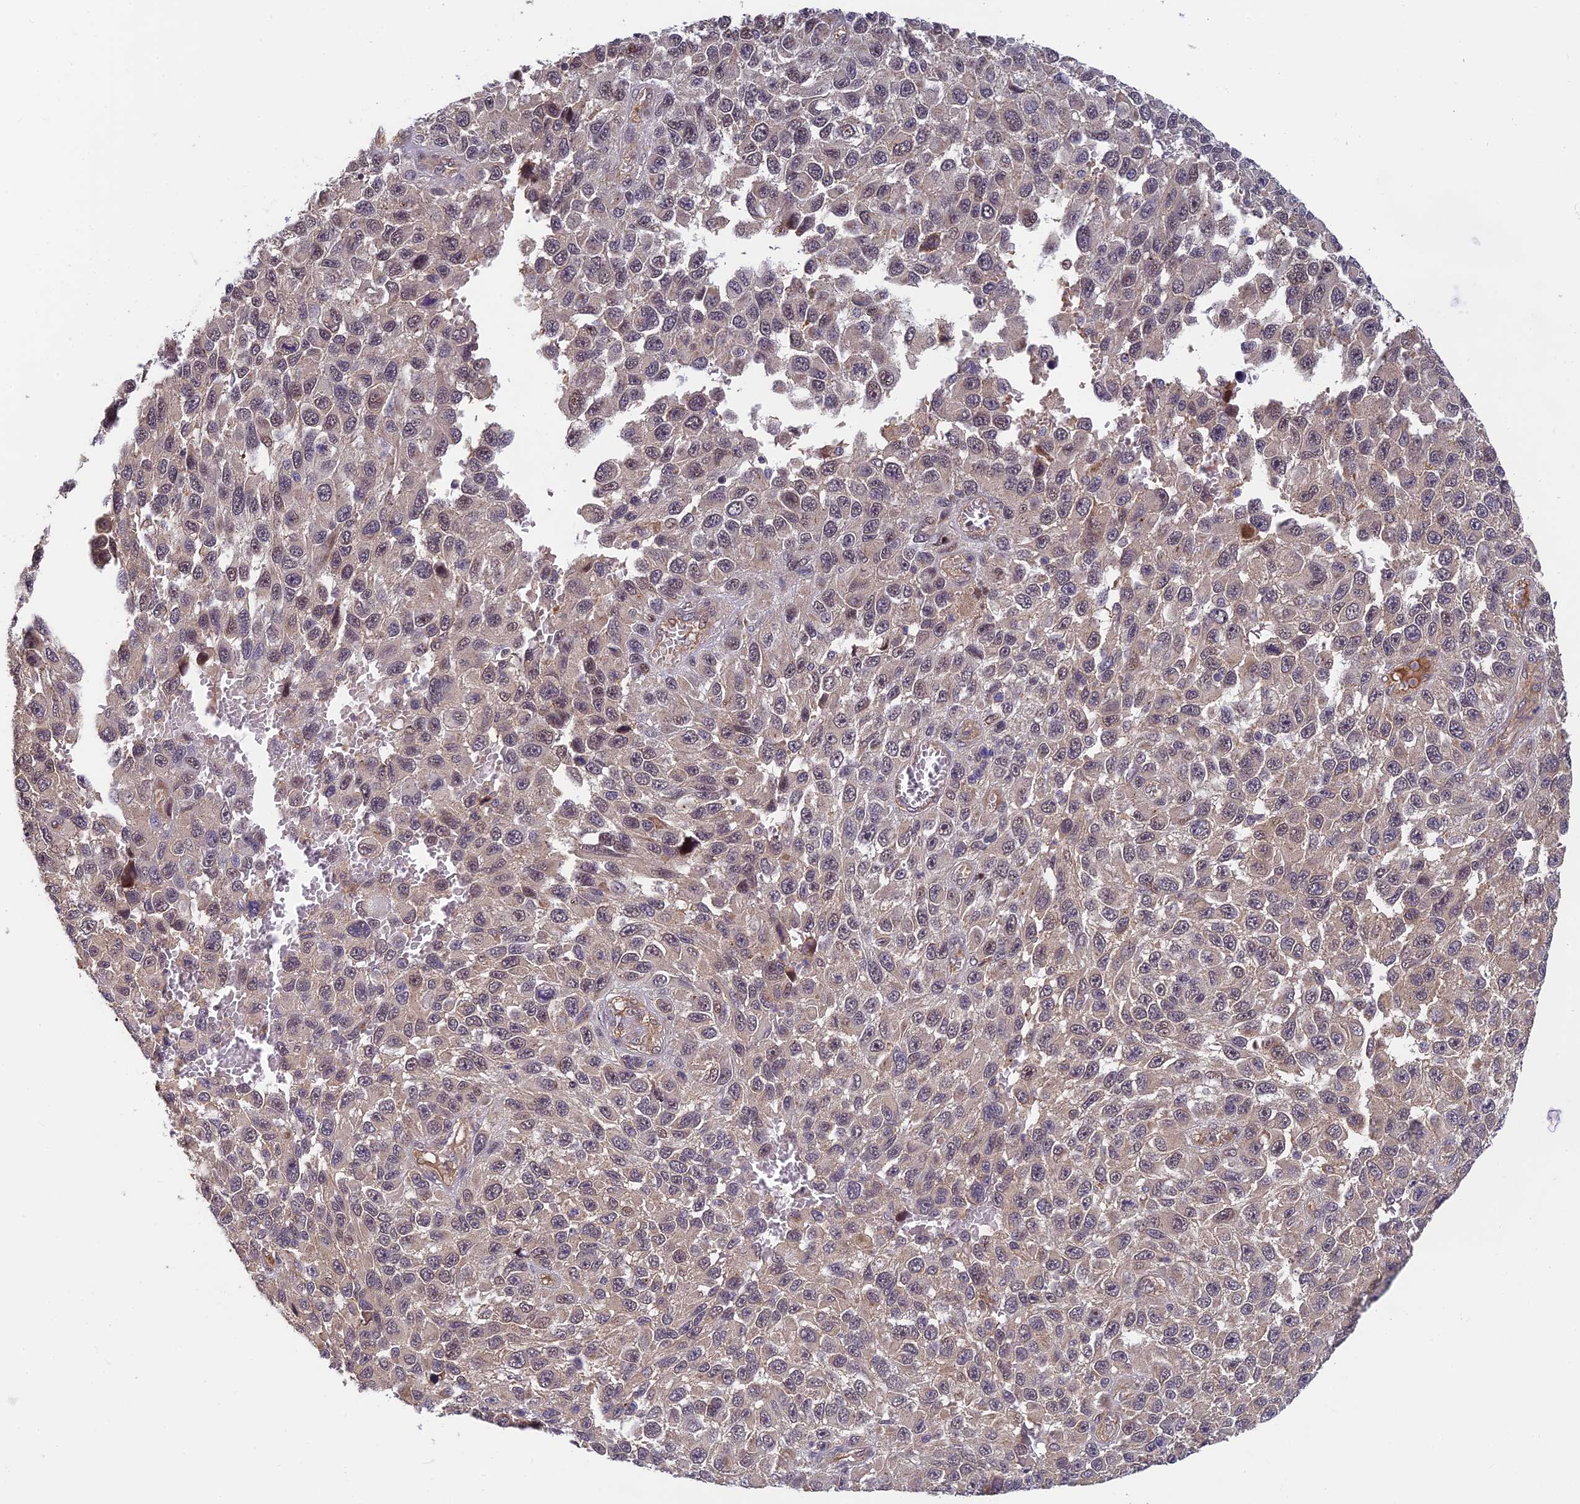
{"staining": {"intensity": "negative", "quantity": "none", "location": "none"}, "tissue": "melanoma", "cell_type": "Tumor cells", "image_type": "cancer", "snomed": [{"axis": "morphology", "description": "Normal tissue, NOS"}, {"axis": "morphology", "description": "Malignant melanoma, NOS"}, {"axis": "topography", "description": "Skin"}], "caption": "DAB (3,3'-diaminobenzidine) immunohistochemical staining of human malignant melanoma reveals no significant positivity in tumor cells. (DAB (3,3'-diaminobenzidine) immunohistochemistry with hematoxylin counter stain).", "gene": "PIKFYVE", "patient": {"sex": "female", "age": 96}}